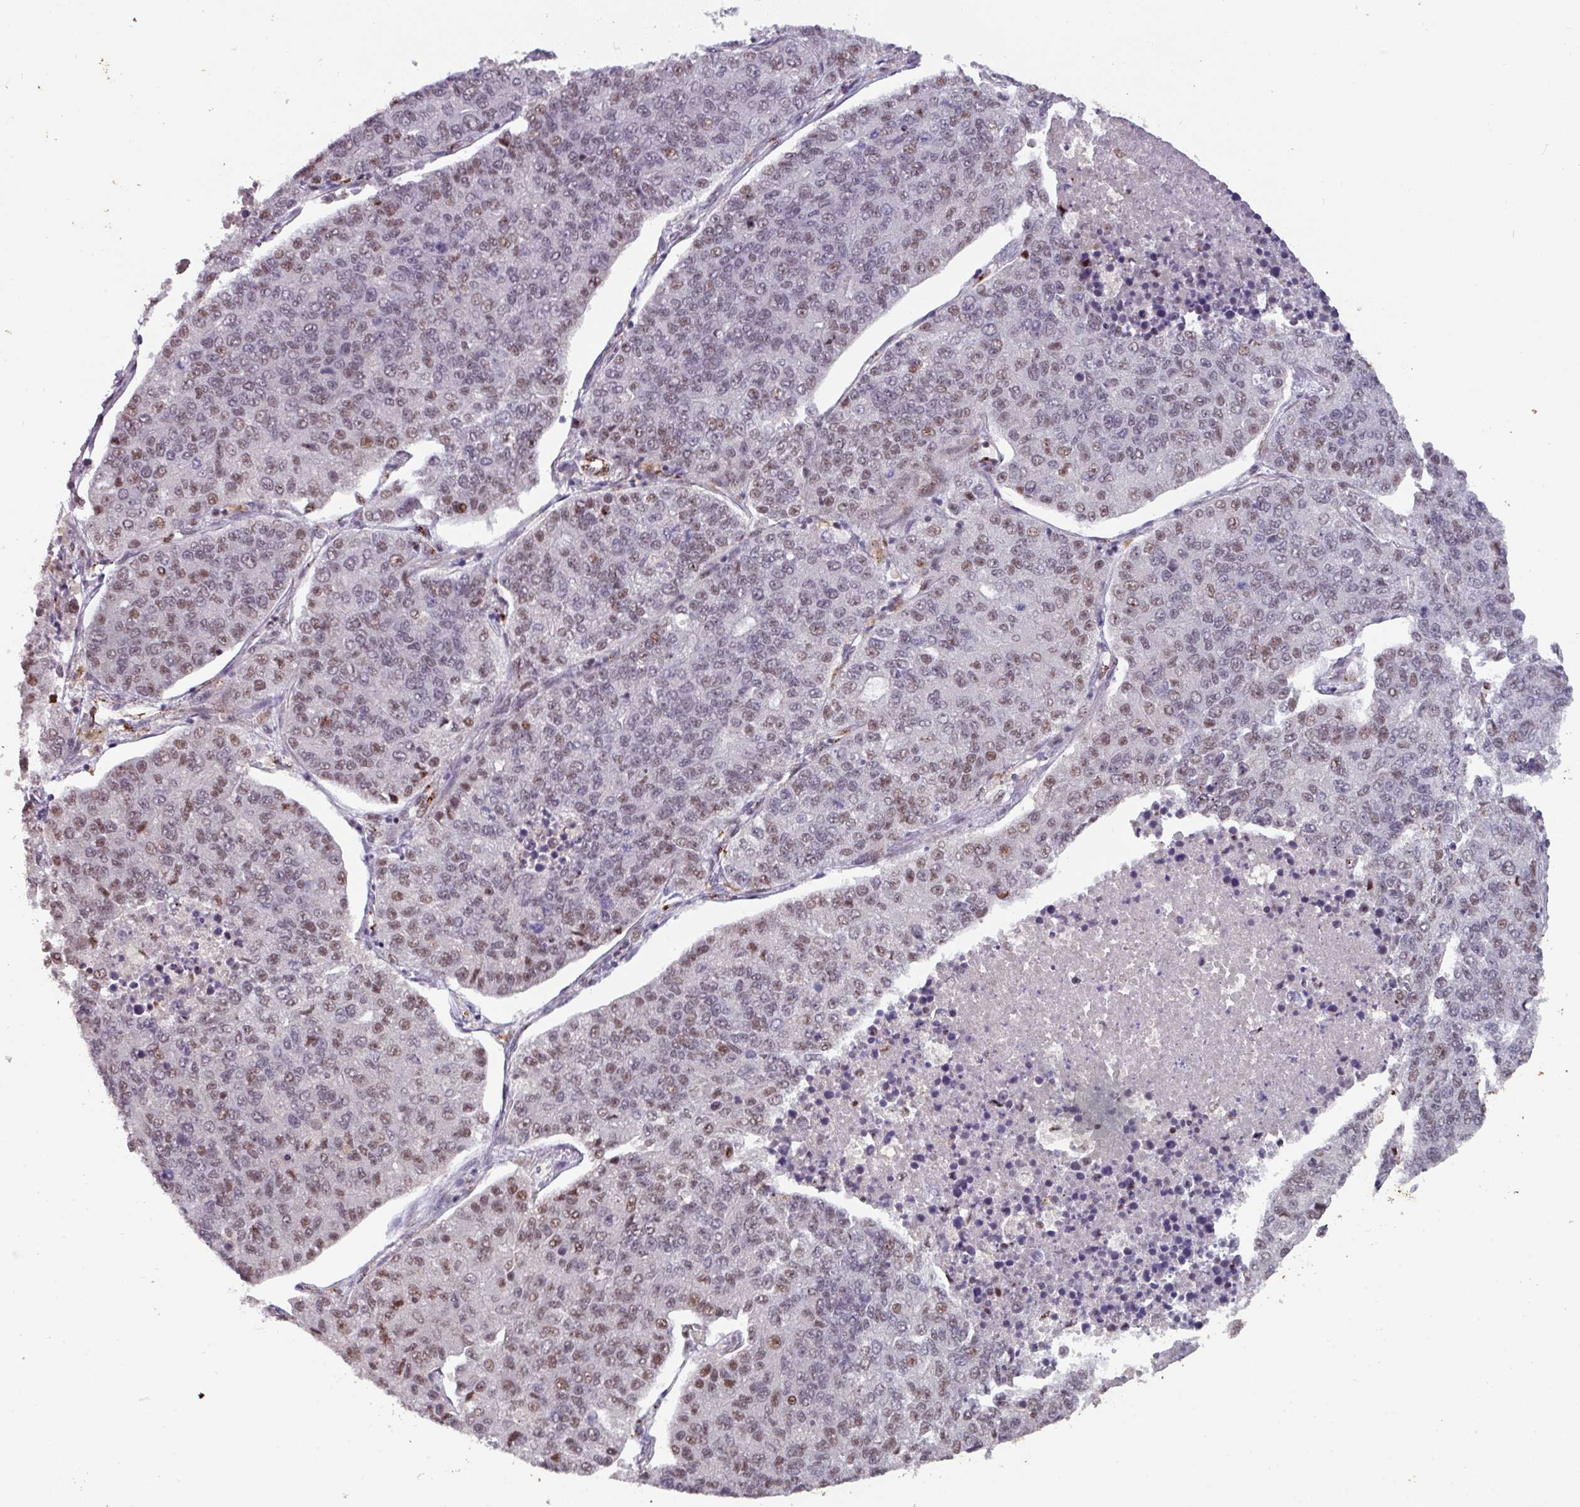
{"staining": {"intensity": "moderate", "quantity": "25%-75%", "location": "nuclear"}, "tissue": "lung cancer", "cell_type": "Tumor cells", "image_type": "cancer", "snomed": [{"axis": "morphology", "description": "Adenocarcinoma, NOS"}, {"axis": "topography", "description": "Lung"}], "caption": "Immunohistochemical staining of human lung cancer exhibits medium levels of moderate nuclear positivity in approximately 25%-75% of tumor cells.", "gene": "SIDT2", "patient": {"sex": "male", "age": 49}}